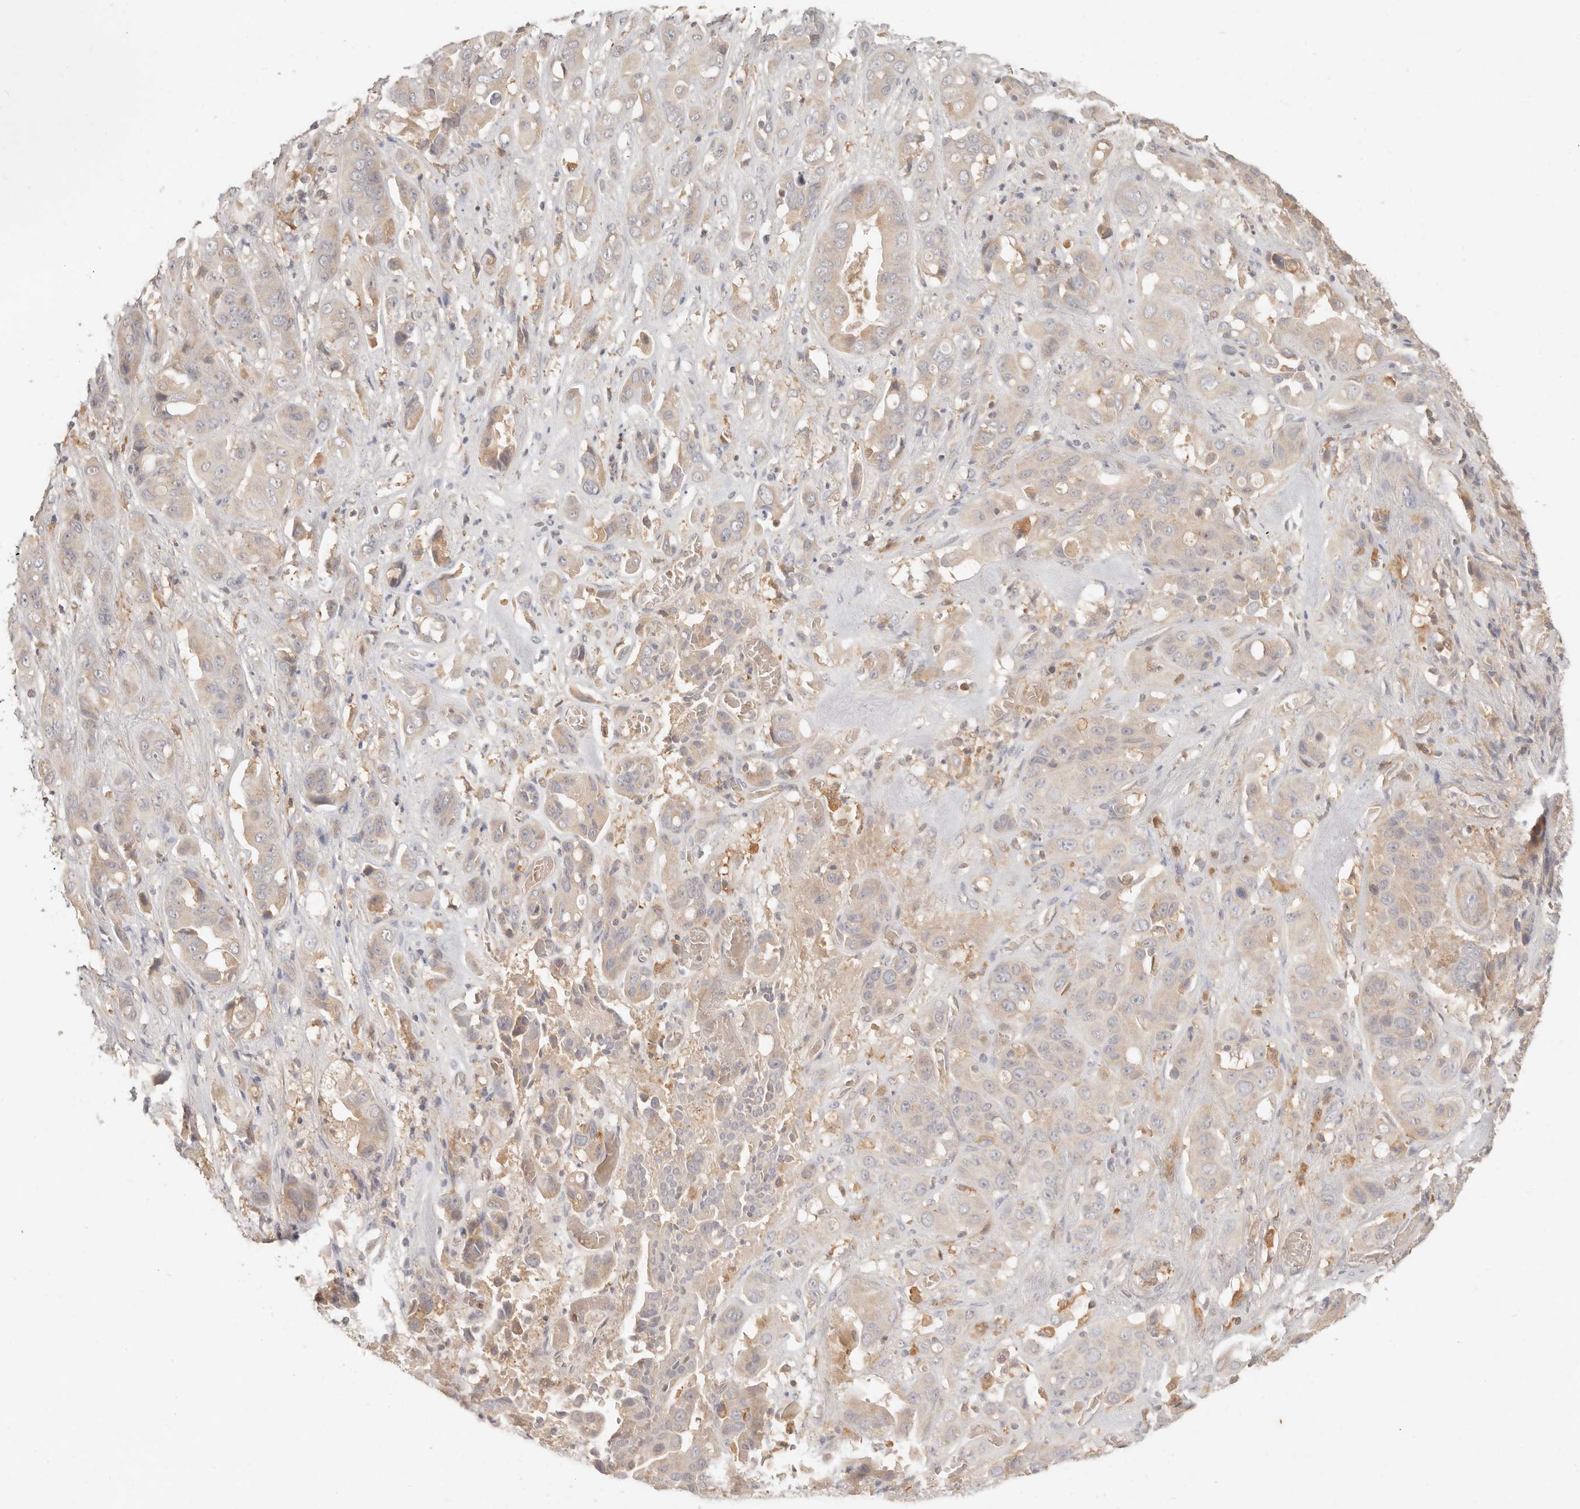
{"staining": {"intensity": "weak", "quantity": "<25%", "location": "cytoplasmic/membranous"}, "tissue": "liver cancer", "cell_type": "Tumor cells", "image_type": "cancer", "snomed": [{"axis": "morphology", "description": "Cholangiocarcinoma"}, {"axis": "topography", "description": "Liver"}], "caption": "This is an immunohistochemistry image of human liver cancer. There is no positivity in tumor cells.", "gene": "NECAP2", "patient": {"sex": "female", "age": 52}}